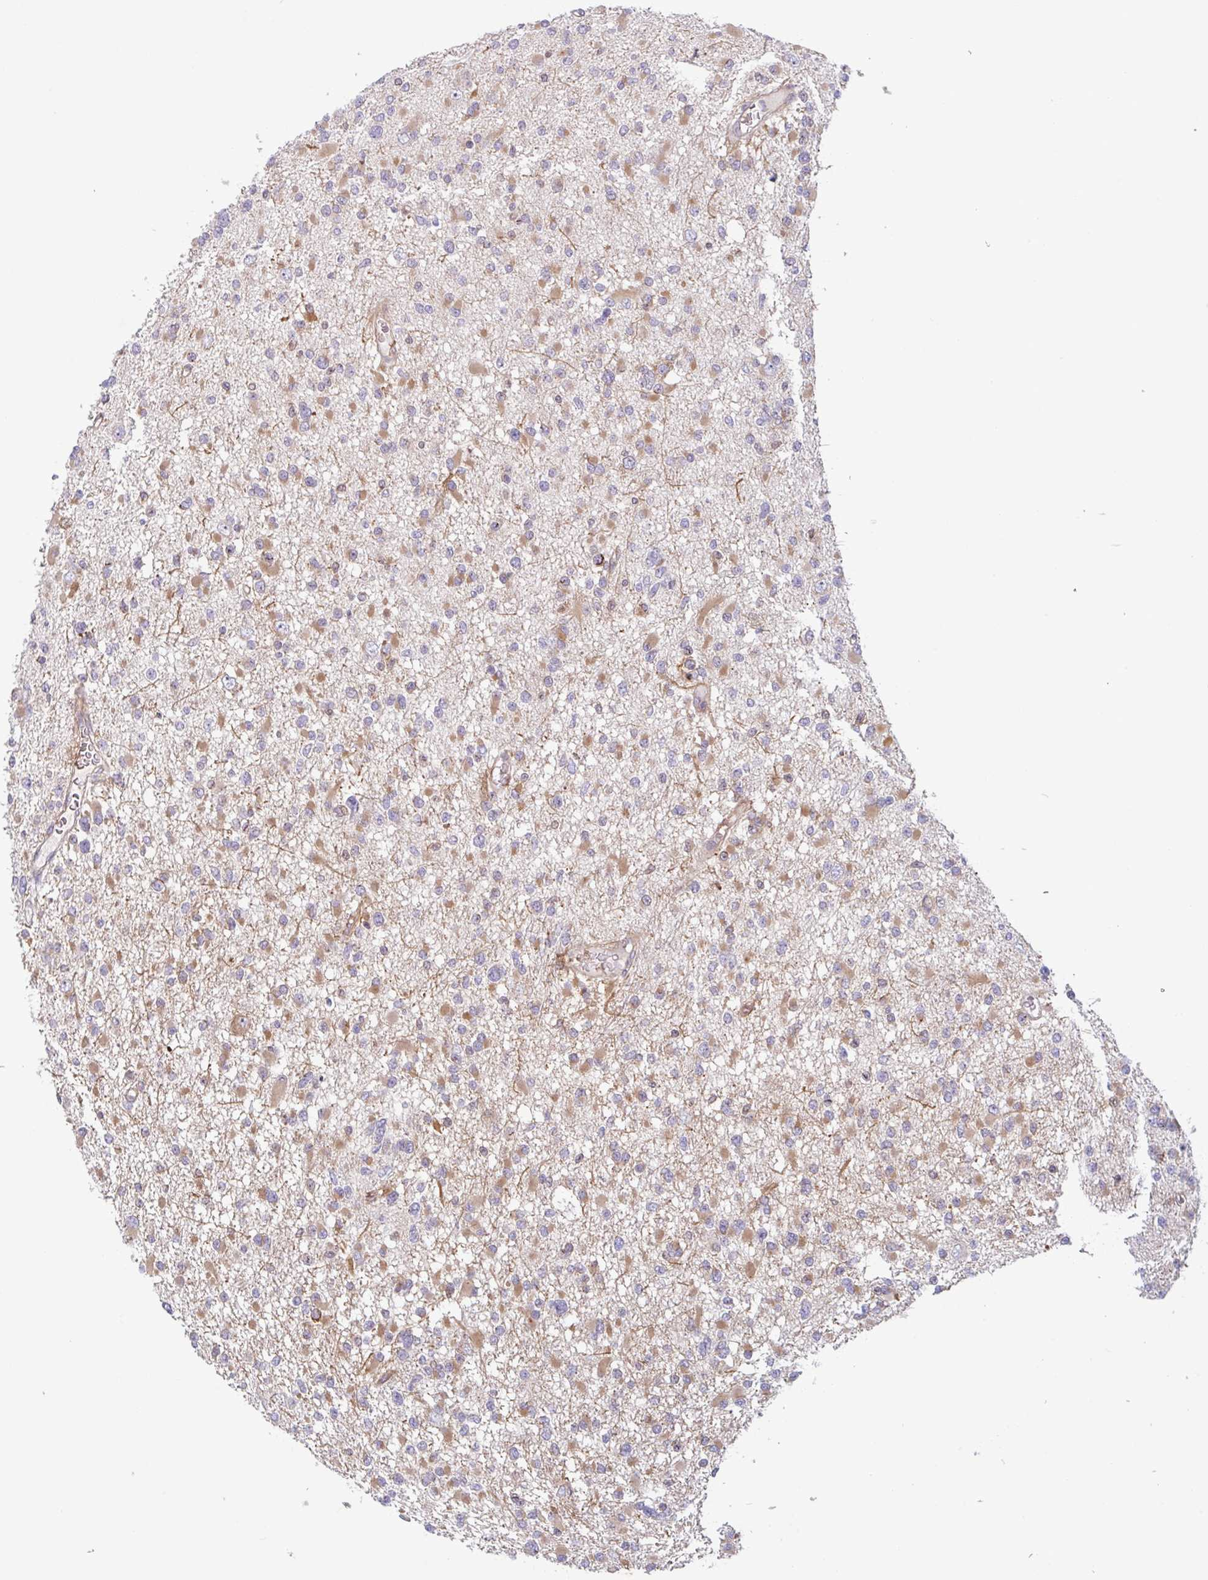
{"staining": {"intensity": "moderate", "quantity": "25%-75%", "location": "cytoplasmic/membranous"}, "tissue": "glioma", "cell_type": "Tumor cells", "image_type": "cancer", "snomed": [{"axis": "morphology", "description": "Glioma, malignant, Low grade"}, {"axis": "topography", "description": "Brain"}], "caption": "Human malignant glioma (low-grade) stained for a protein (brown) displays moderate cytoplasmic/membranous positive staining in about 25%-75% of tumor cells.", "gene": "RIT1", "patient": {"sex": "female", "age": 22}}